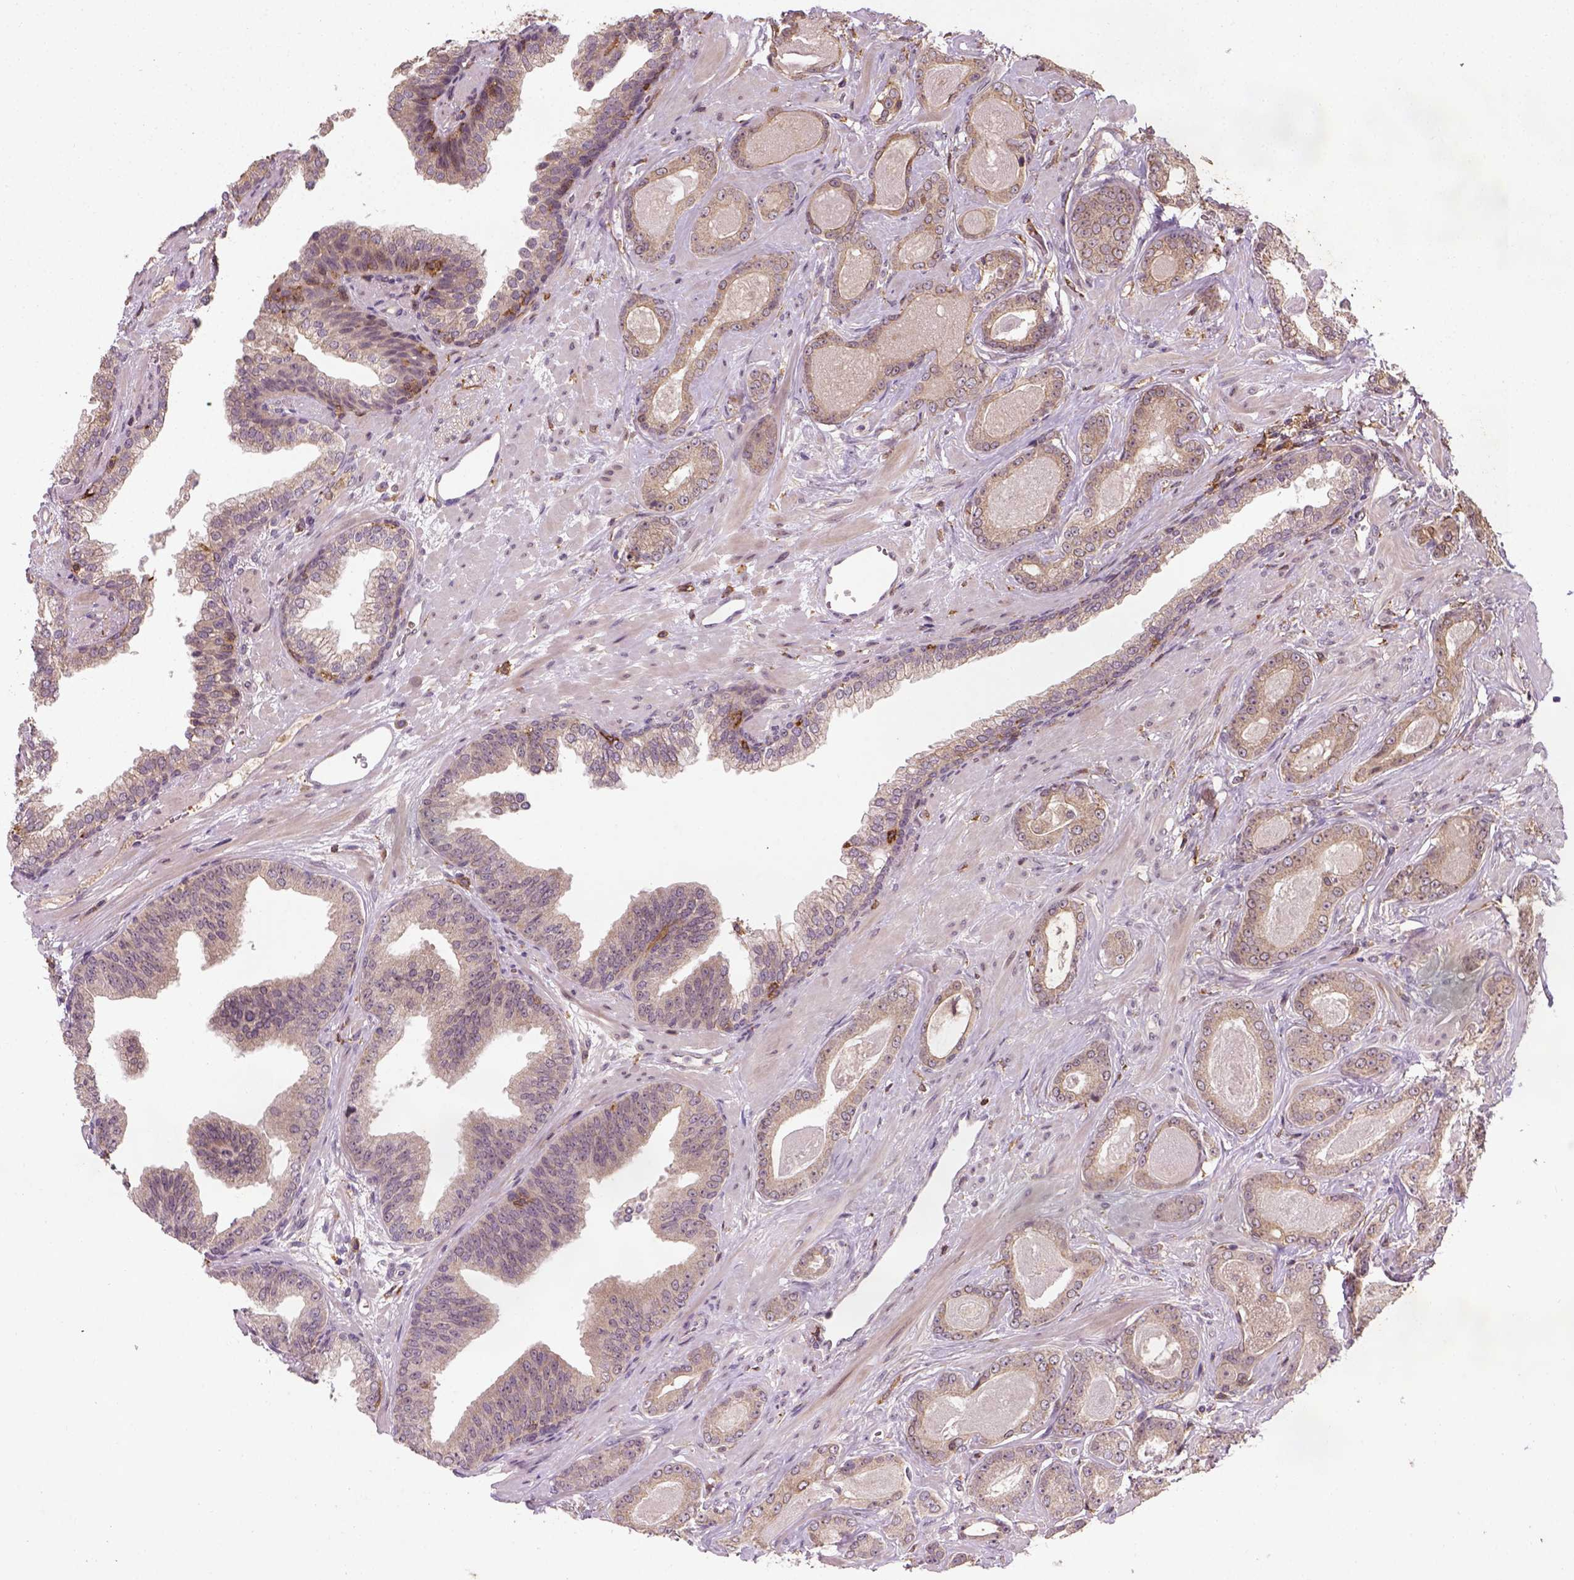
{"staining": {"intensity": "moderate", "quantity": "<25%", "location": "cytoplasmic/membranous"}, "tissue": "prostate cancer", "cell_type": "Tumor cells", "image_type": "cancer", "snomed": [{"axis": "morphology", "description": "Adenocarcinoma, Low grade"}, {"axis": "topography", "description": "Prostate"}], "caption": "This image demonstrates immunohistochemistry staining of human prostate cancer, with low moderate cytoplasmic/membranous positivity in about <25% of tumor cells.", "gene": "CAMKK1", "patient": {"sex": "male", "age": 61}}